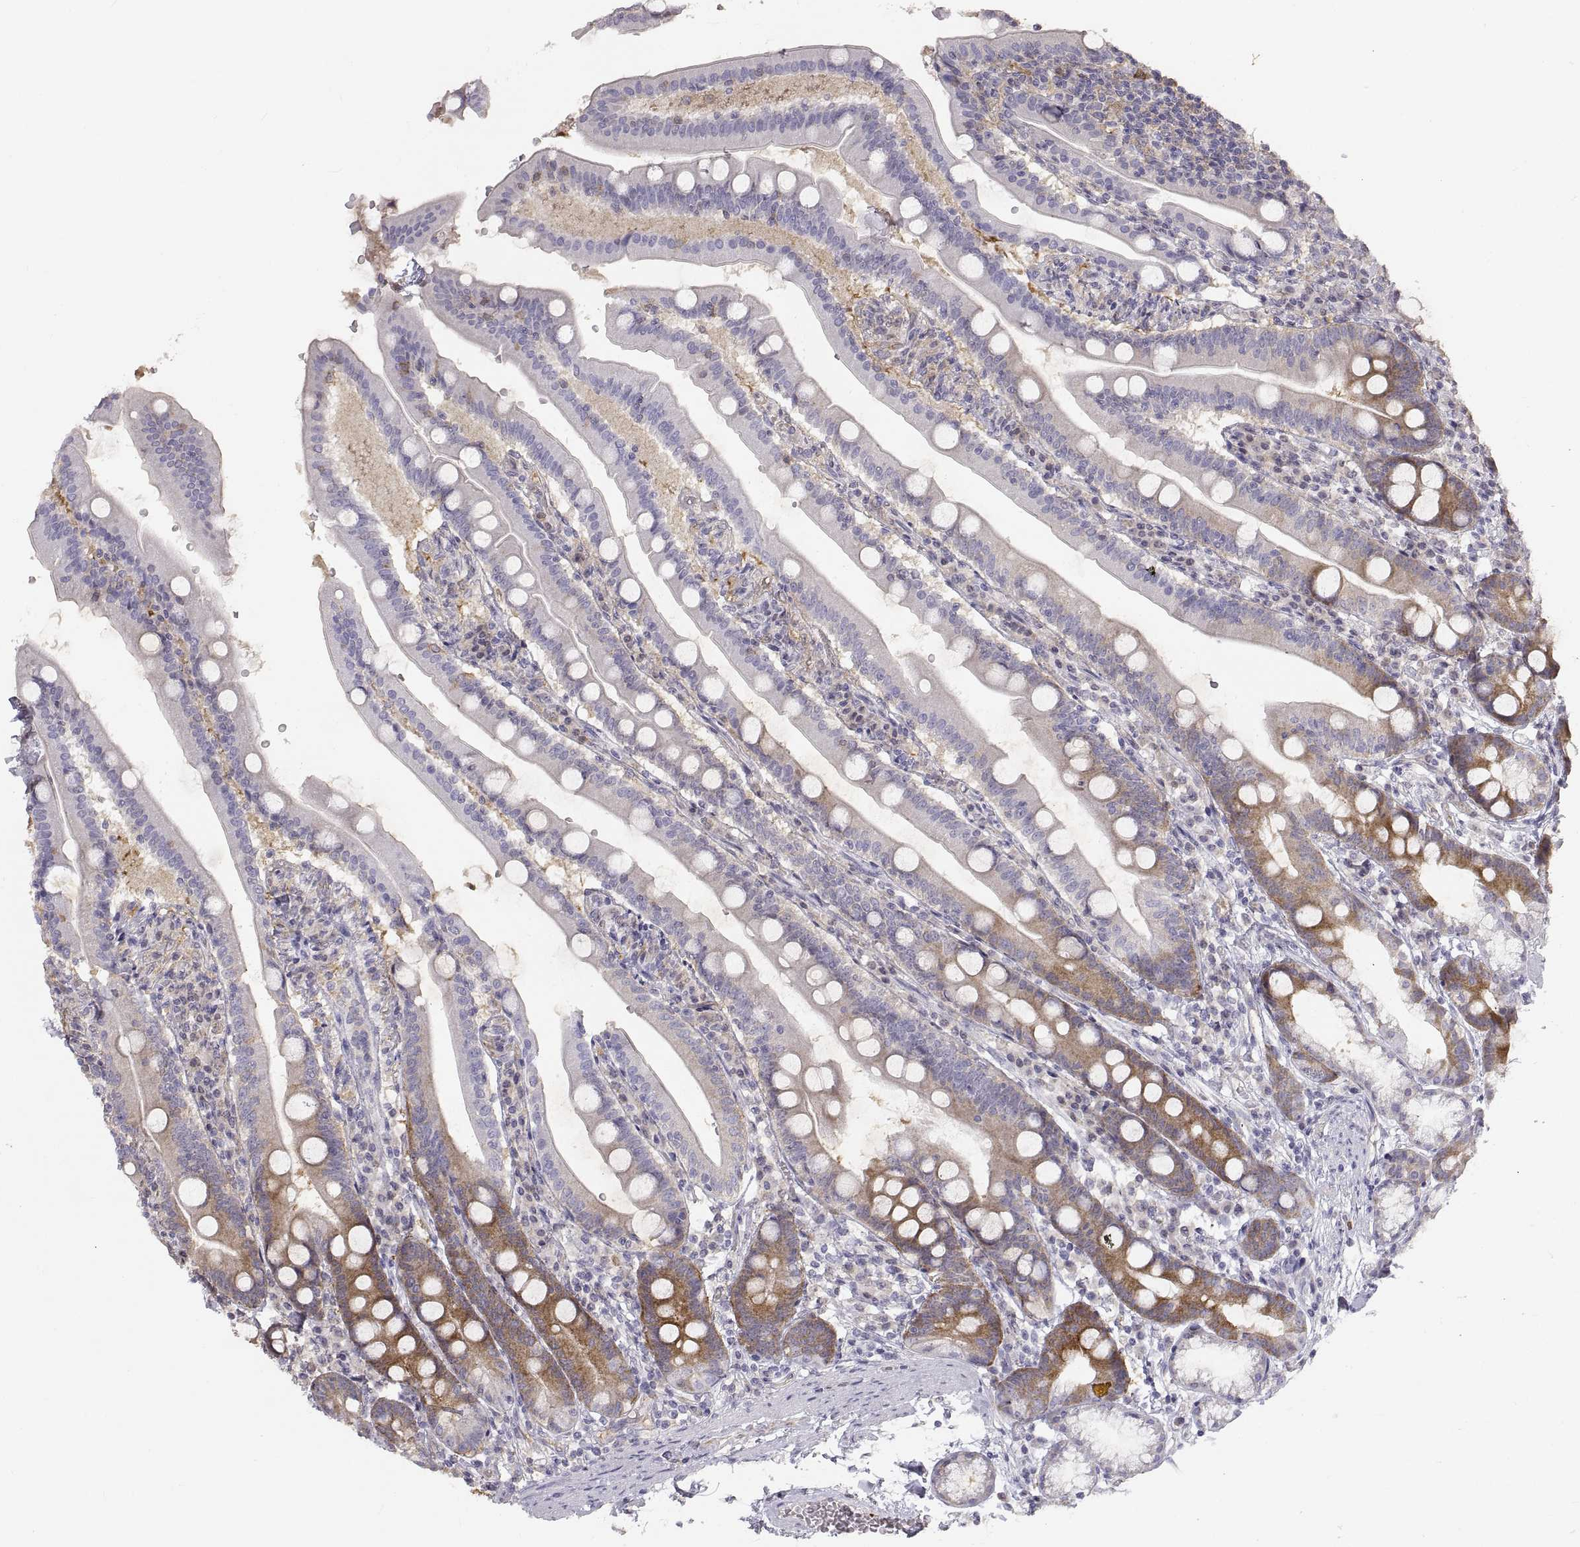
{"staining": {"intensity": "strong", "quantity": "<25%", "location": "cytoplasmic/membranous"}, "tissue": "duodenum", "cell_type": "Glandular cells", "image_type": "normal", "snomed": [{"axis": "morphology", "description": "Normal tissue, NOS"}, {"axis": "topography", "description": "Duodenum"}], "caption": "Immunohistochemistry (IHC) of normal duodenum shows medium levels of strong cytoplasmic/membranous expression in approximately <25% of glandular cells. (DAB (3,3'-diaminobenzidine) IHC with brightfield microscopy, high magnification).", "gene": "HSP90AB1", "patient": {"sex": "female", "age": 67}}